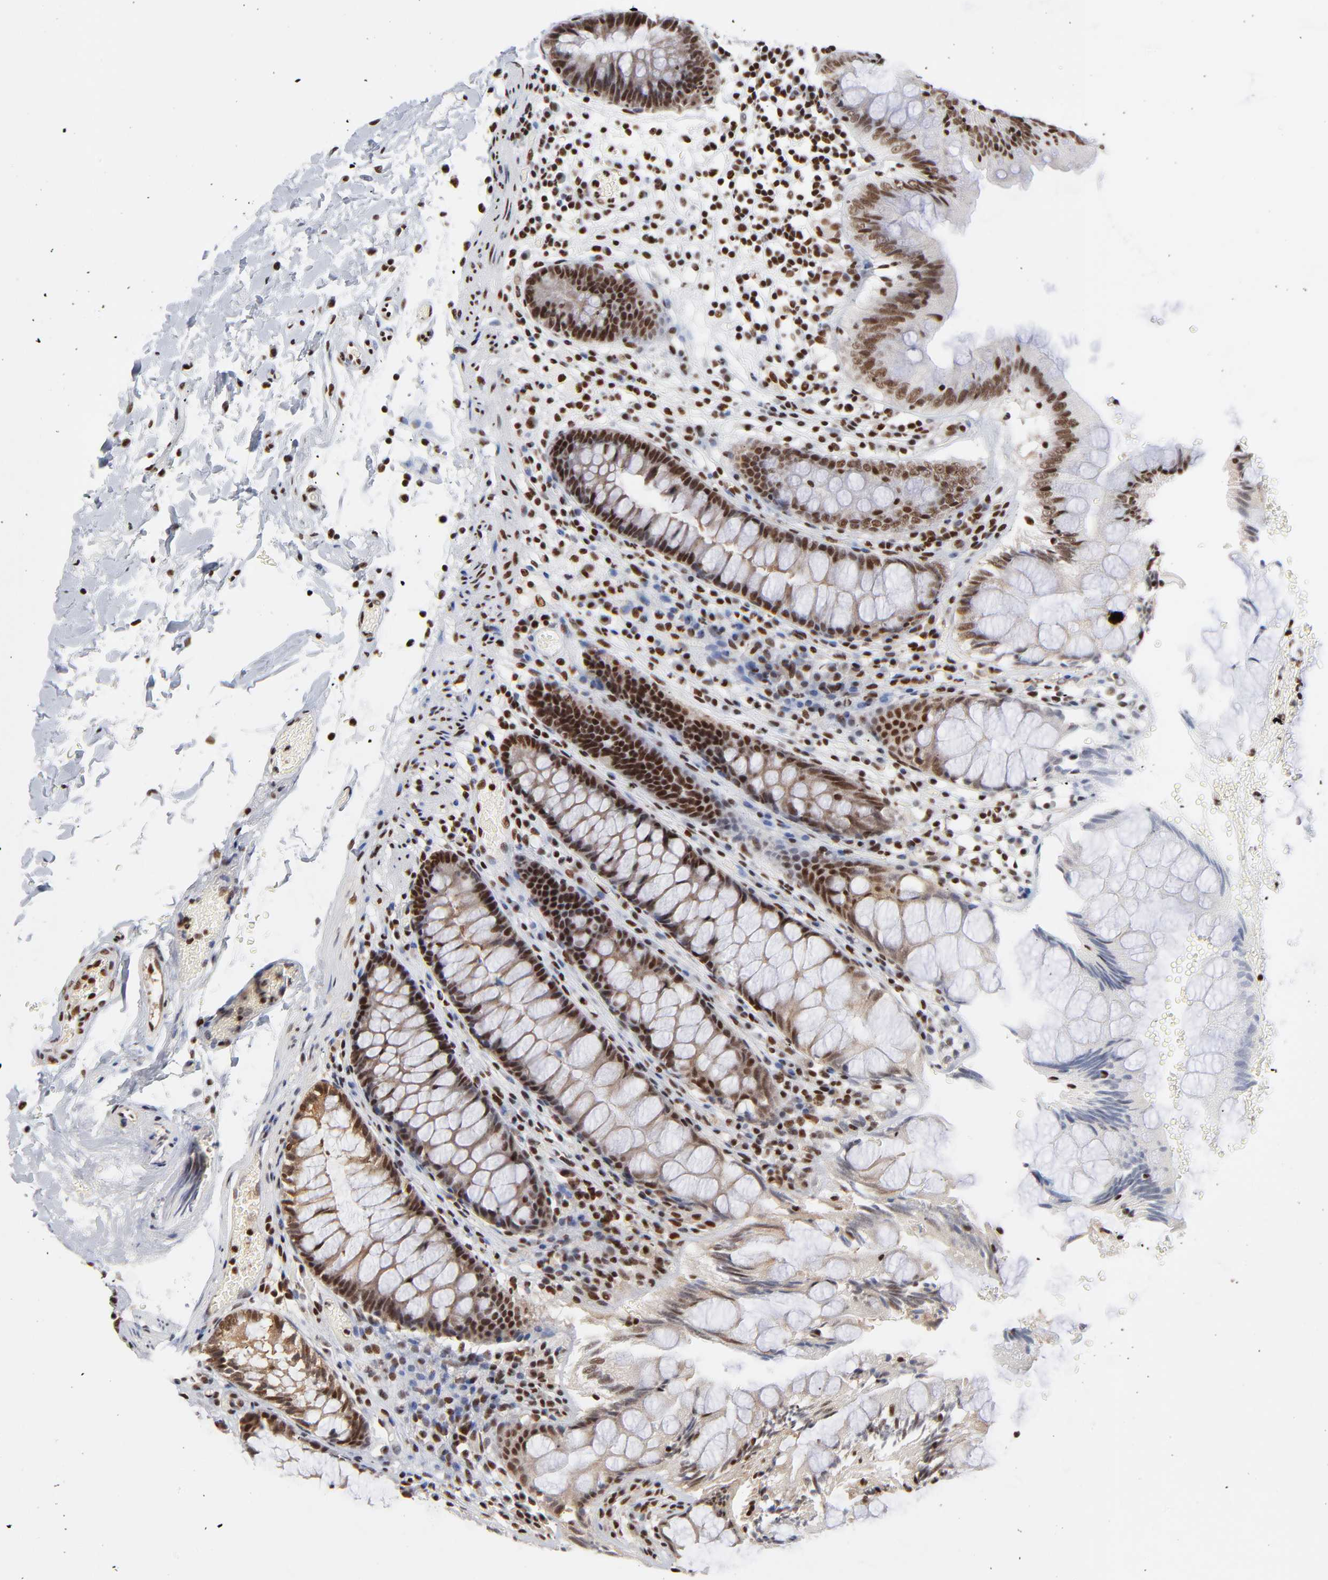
{"staining": {"intensity": "strong", "quantity": ">75%", "location": "nuclear"}, "tissue": "colon", "cell_type": "Endothelial cells", "image_type": "normal", "snomed": [{"axis": "morphology", "description": "Normal tissue, NOS"}, {"axis": "topography", "description": "Smooth muscle"}, {"axis": "topography", "description": "Colon"}], "caption": "Benign colon demonstrates strong nuclear expression in about >75% of endothelial cells, visualized by immunohistochemistry.", "gene": "CREB1", "patient": {"sex": "male", "age": 67}}